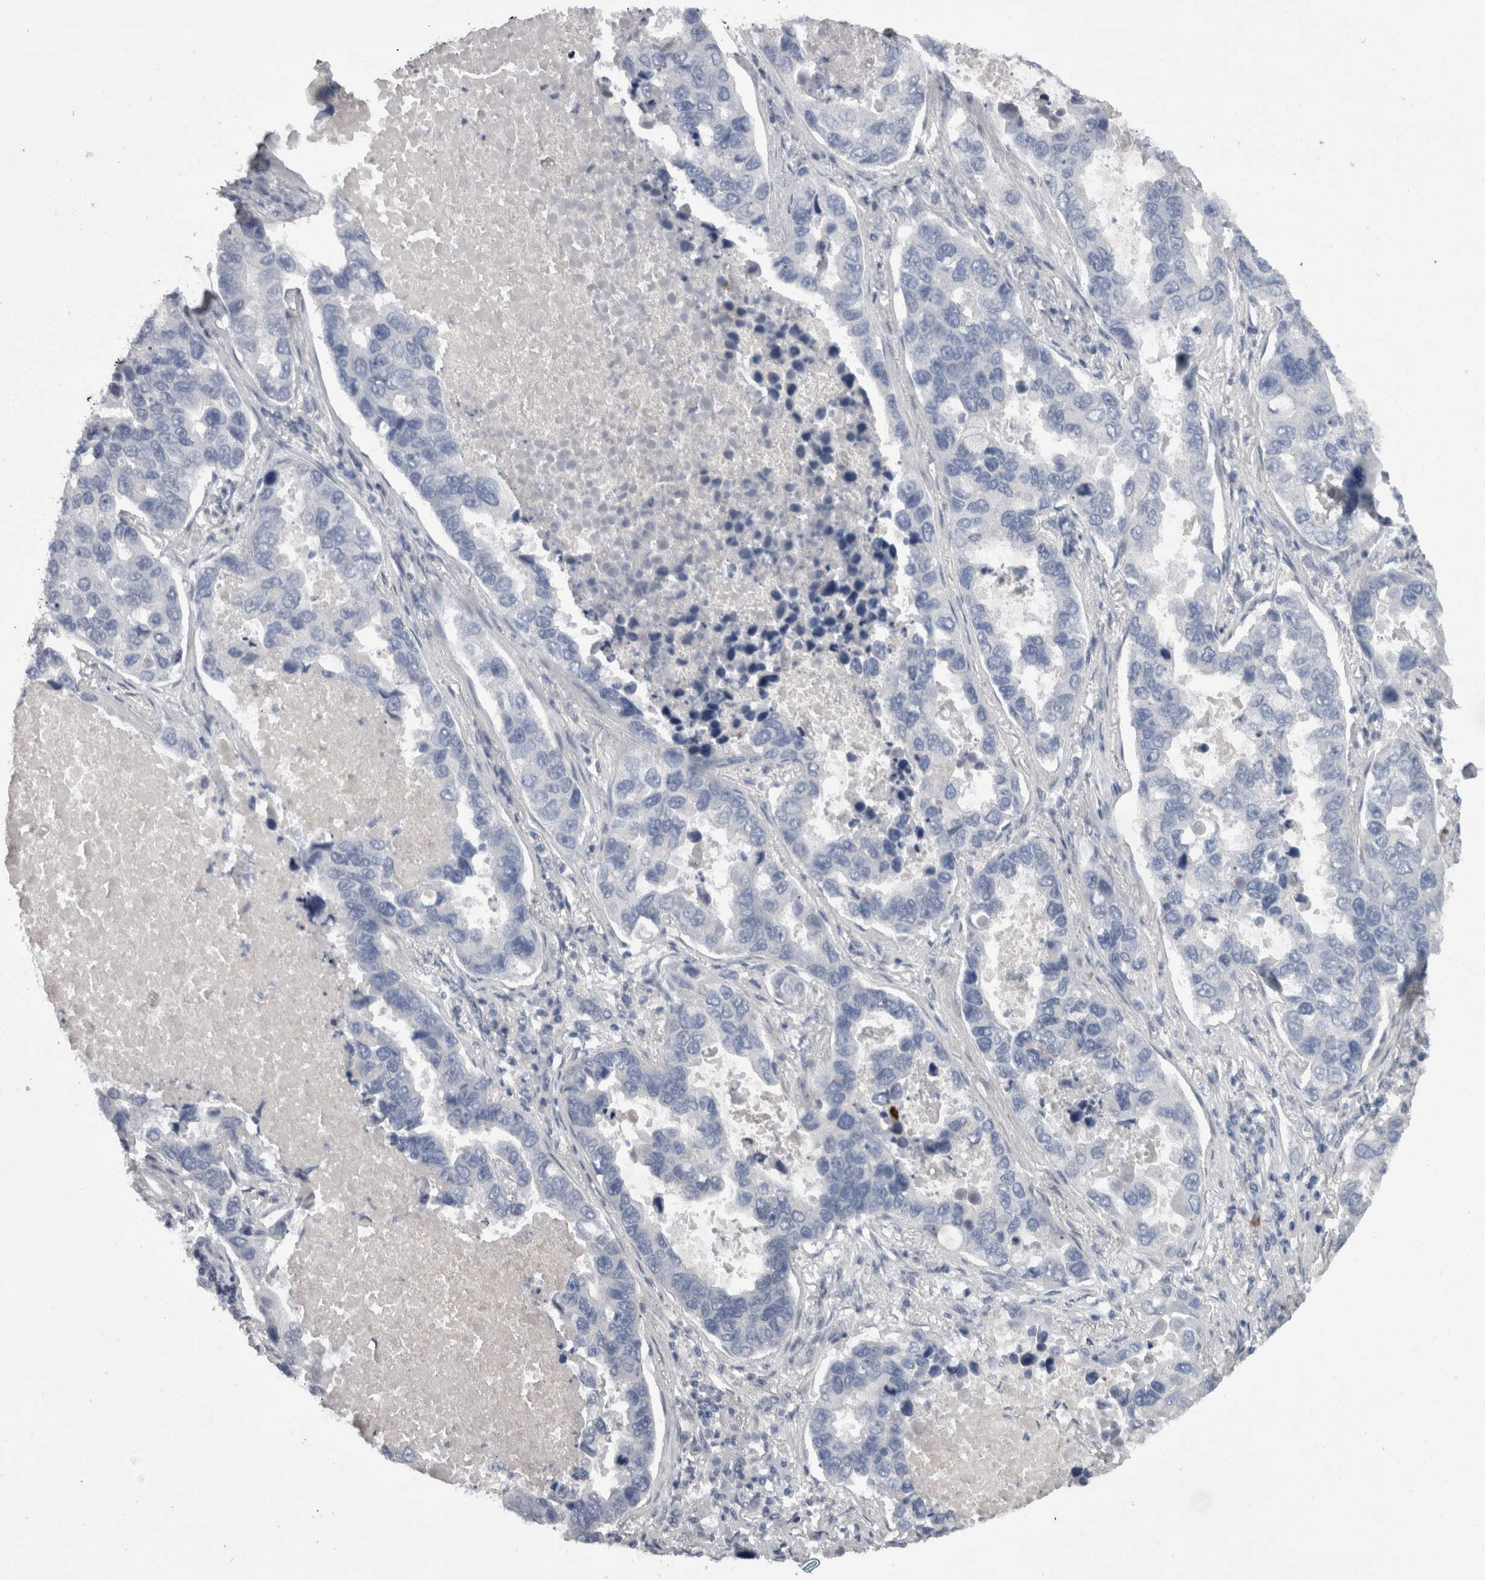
{"staining": {"intensity": "negative", "quantity": "none", "location": "none"}, "tissue": "lung cancer", "cell_type": "Tumor cells", "image_type": "cancer", "snomed": [{"axis": "morphology", "description": "Adenocarcinoma, NOS"}, {"axis": "topography", "description": "Lung"}], "caption": "Tumor cells are negative for brown protein staining in lung cancer.", "gene": "CAMK2D", "patient": {"sex": "male", "age": 64}}